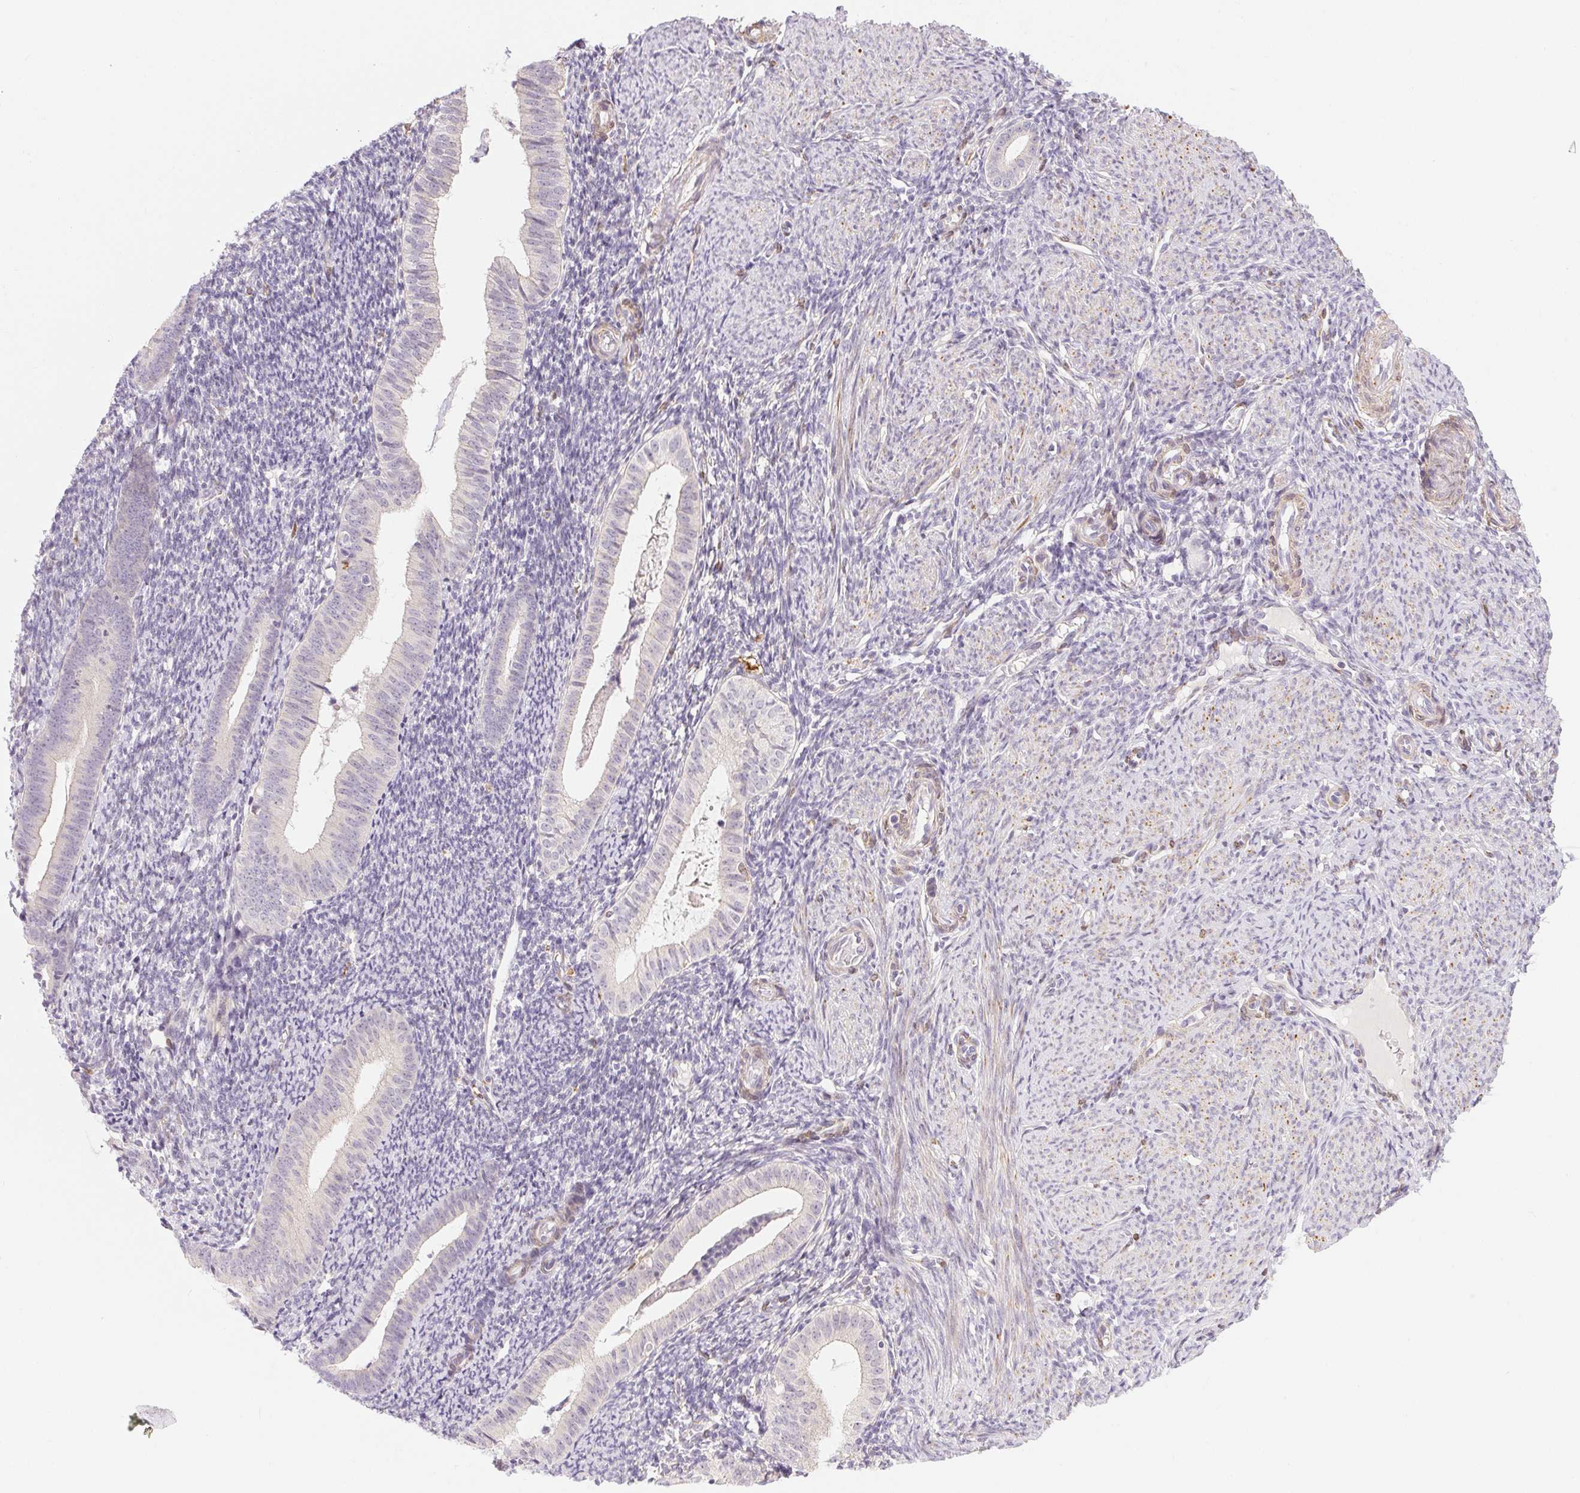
{"staining": {"intensity": "negative", "quantity": "none", "location": "none"}, "tissue": "endometrium", "cell_type": "Cells in endometrial stroma", "image_type": "normal", "snomed": [{"axis": "morphology", "description": "Normal tissue, NOS"}, {"axis": "topography", "description": "Endometrium"}], "caption": "High magnification brightfield microscopy of normal endometrium stained with DAB (3,3'-diaminobenzidine) (brown) and counterstained with hematoxylin (blue): cells in endometrial stroma show no significant expression. (DAB (3,3'-diaminobenzidine) IHC visualized using brightfield microscopy, high magnification).", "gene": "RPGRIP1", "patient": {"sex": "female", "age": 39}}